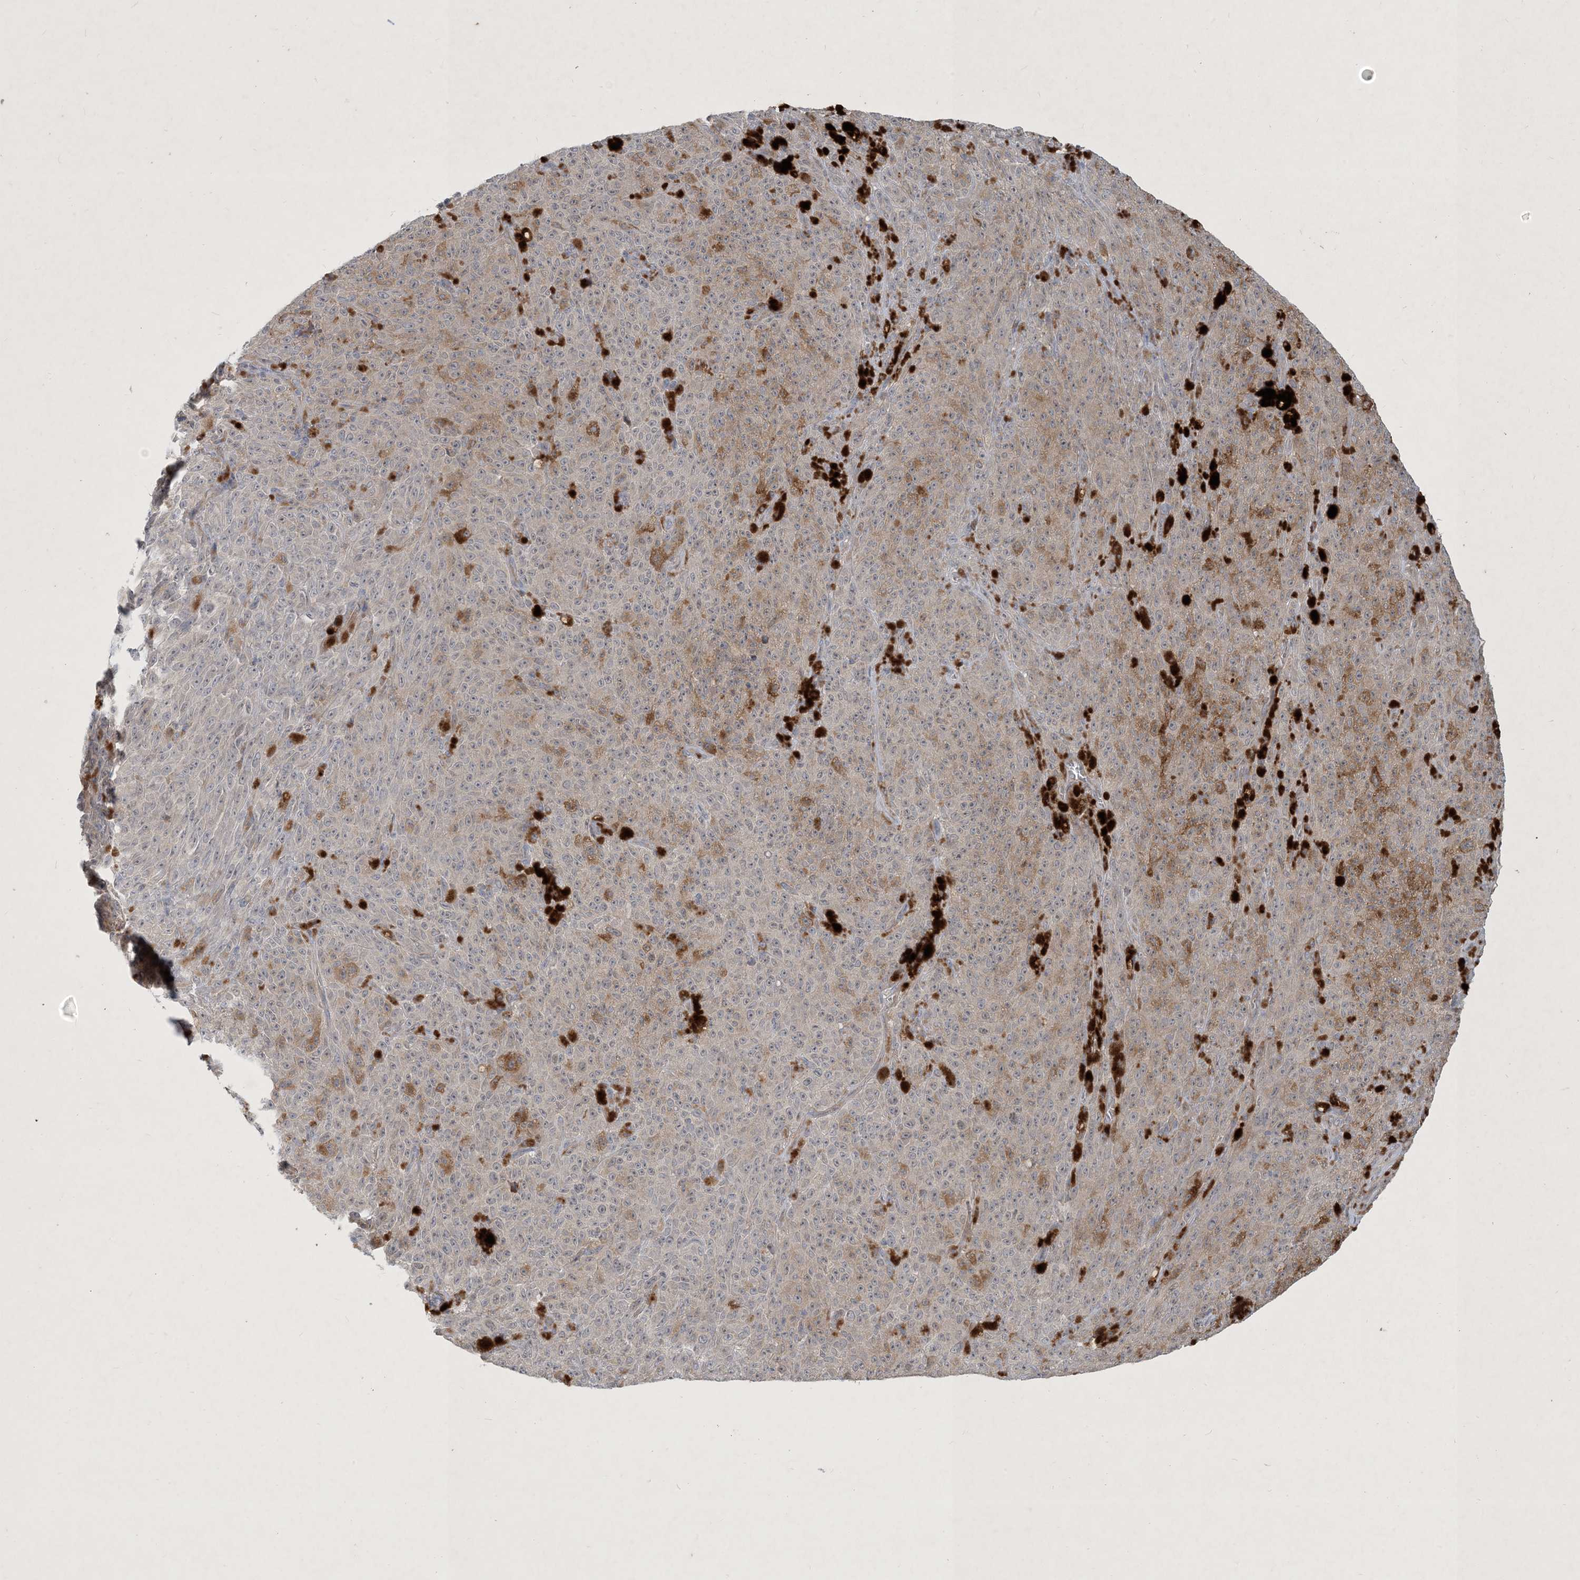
{"staining": {"intensity": "moderate", "quantity": "25%-75%", "location": "cytoplasmic/membranous"}, "tissue": "melanoma", "cell_type": "Tumor cells", "image_type": "cancer", "snomed": [{"axis": "morphology", "description": "Malignant melanoma, NOS"}, {"axis": "topography", "description": "Skin"}], "caption": "IHC of human melanoma exhibits medium levels of moderate cytoplasmic/membranous staining in about 25%-75% of tumor cells.", "gene": "CDS1", "patient": {"sex": "female", "age": 82}}